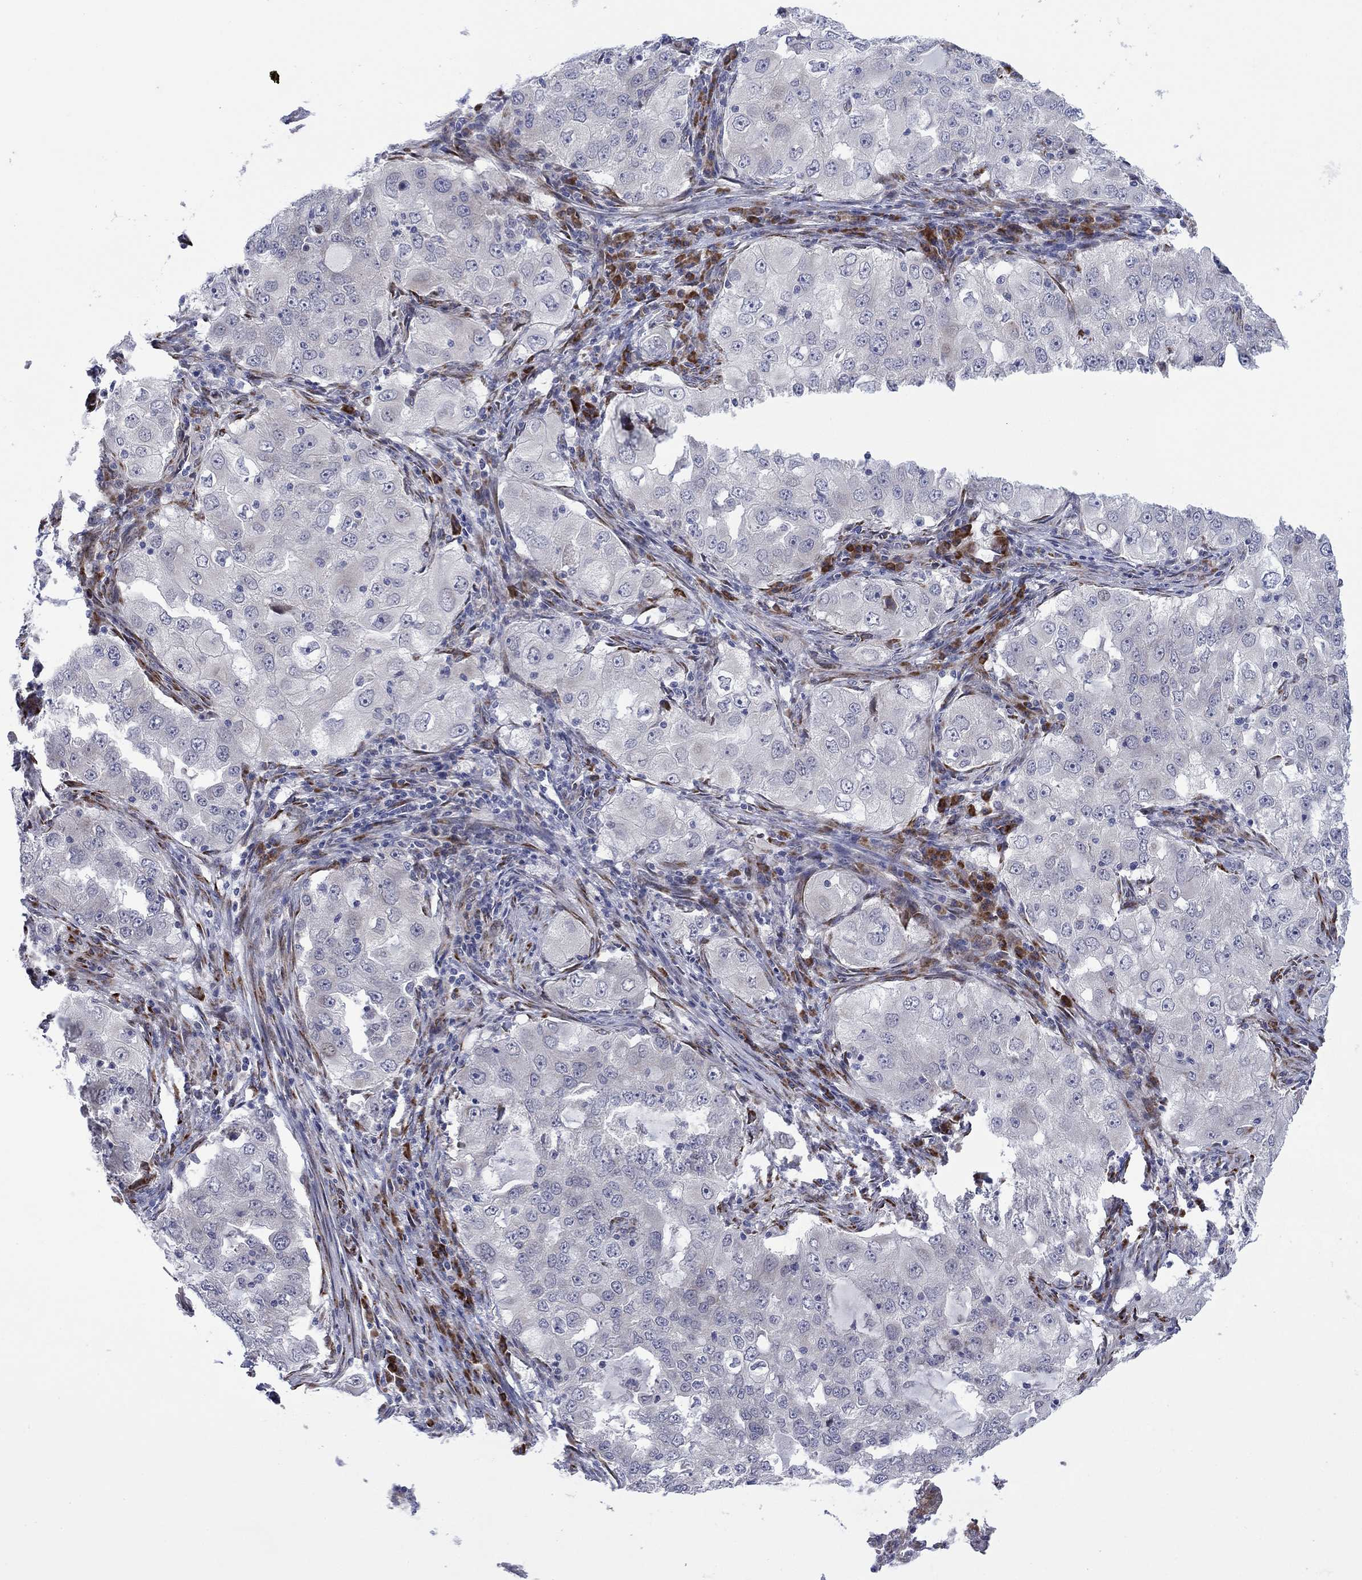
{"staining": {"intensity": "negative", "quantity": "none", "location": "none"}, "tissue": "lung cancer", "cell_type": "Tumor cells", "image_type": "cancer", "snomed": [{"axis": "morphology", "description": "Adenocarcinoma, NOS"}, {"axis": "topography", "description": "Lung"}], "caption": "This image is of lung cancer stained with immunohistochemistry to label a protein in brown with the nuclei are counter-stained blue. There is no positivity in tumor cells.", "gene": "TTC21B", "patient": {"sex": "female", "age": 61}}